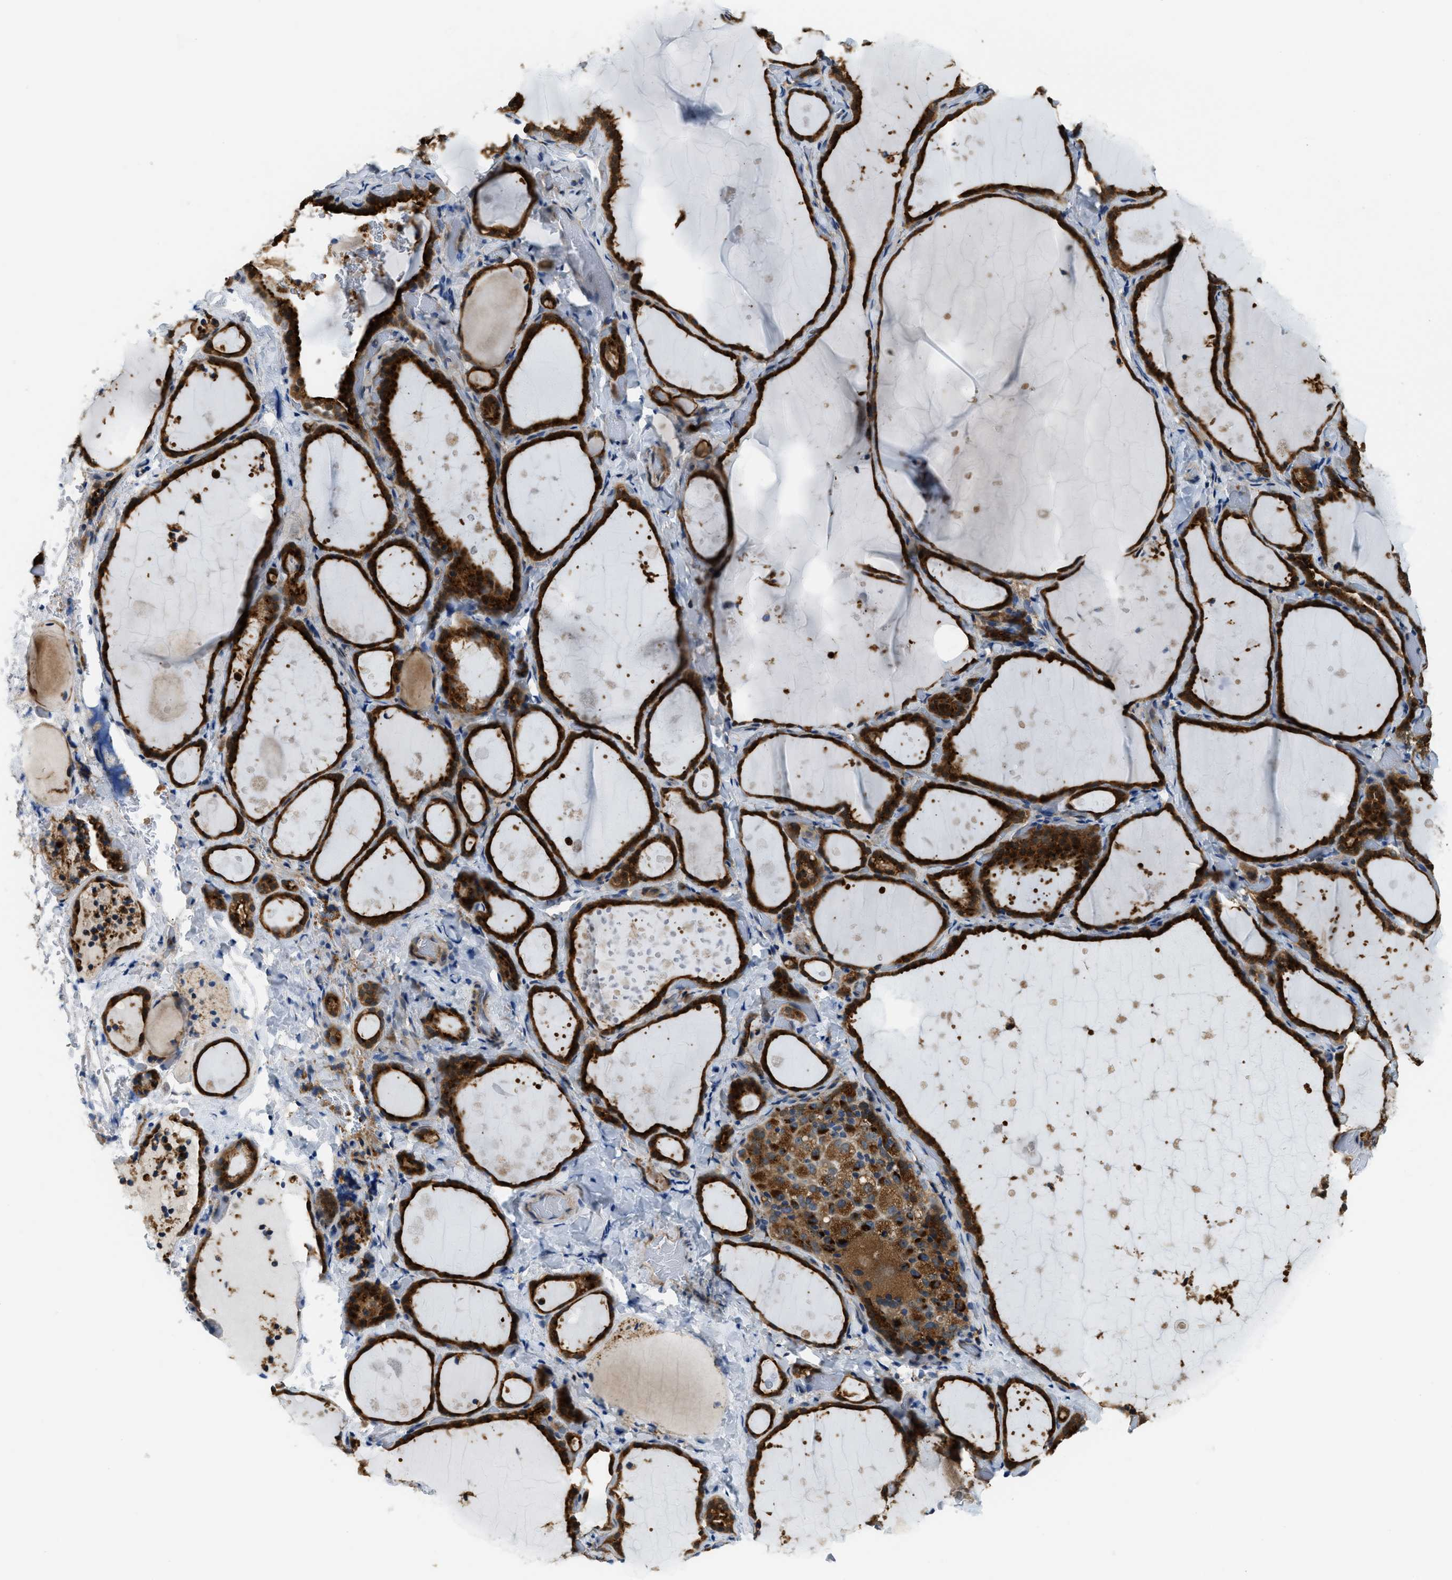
{"staining": {"intensity": "moderate", "quantity": ">75%", "location": "cytoplasmic/membranous"}, "tissue": "thyroid gland", "cell_type": "Glandular cells", "image_type": "normal", "snomed": [{"axis": "morphology", "description": "Normal tissue, NOS"}, {"axis": "topography", "description": "Thyroid gland"}], "caption": "Immunohistochemistry of benign human thyroid gland exhibits medium levels of moderate cytoplasmic/membranous staining in approximately >75% of glandular cells.", "gene": "STARD3NL", "patient": {"sex": "female", "age": 44}}